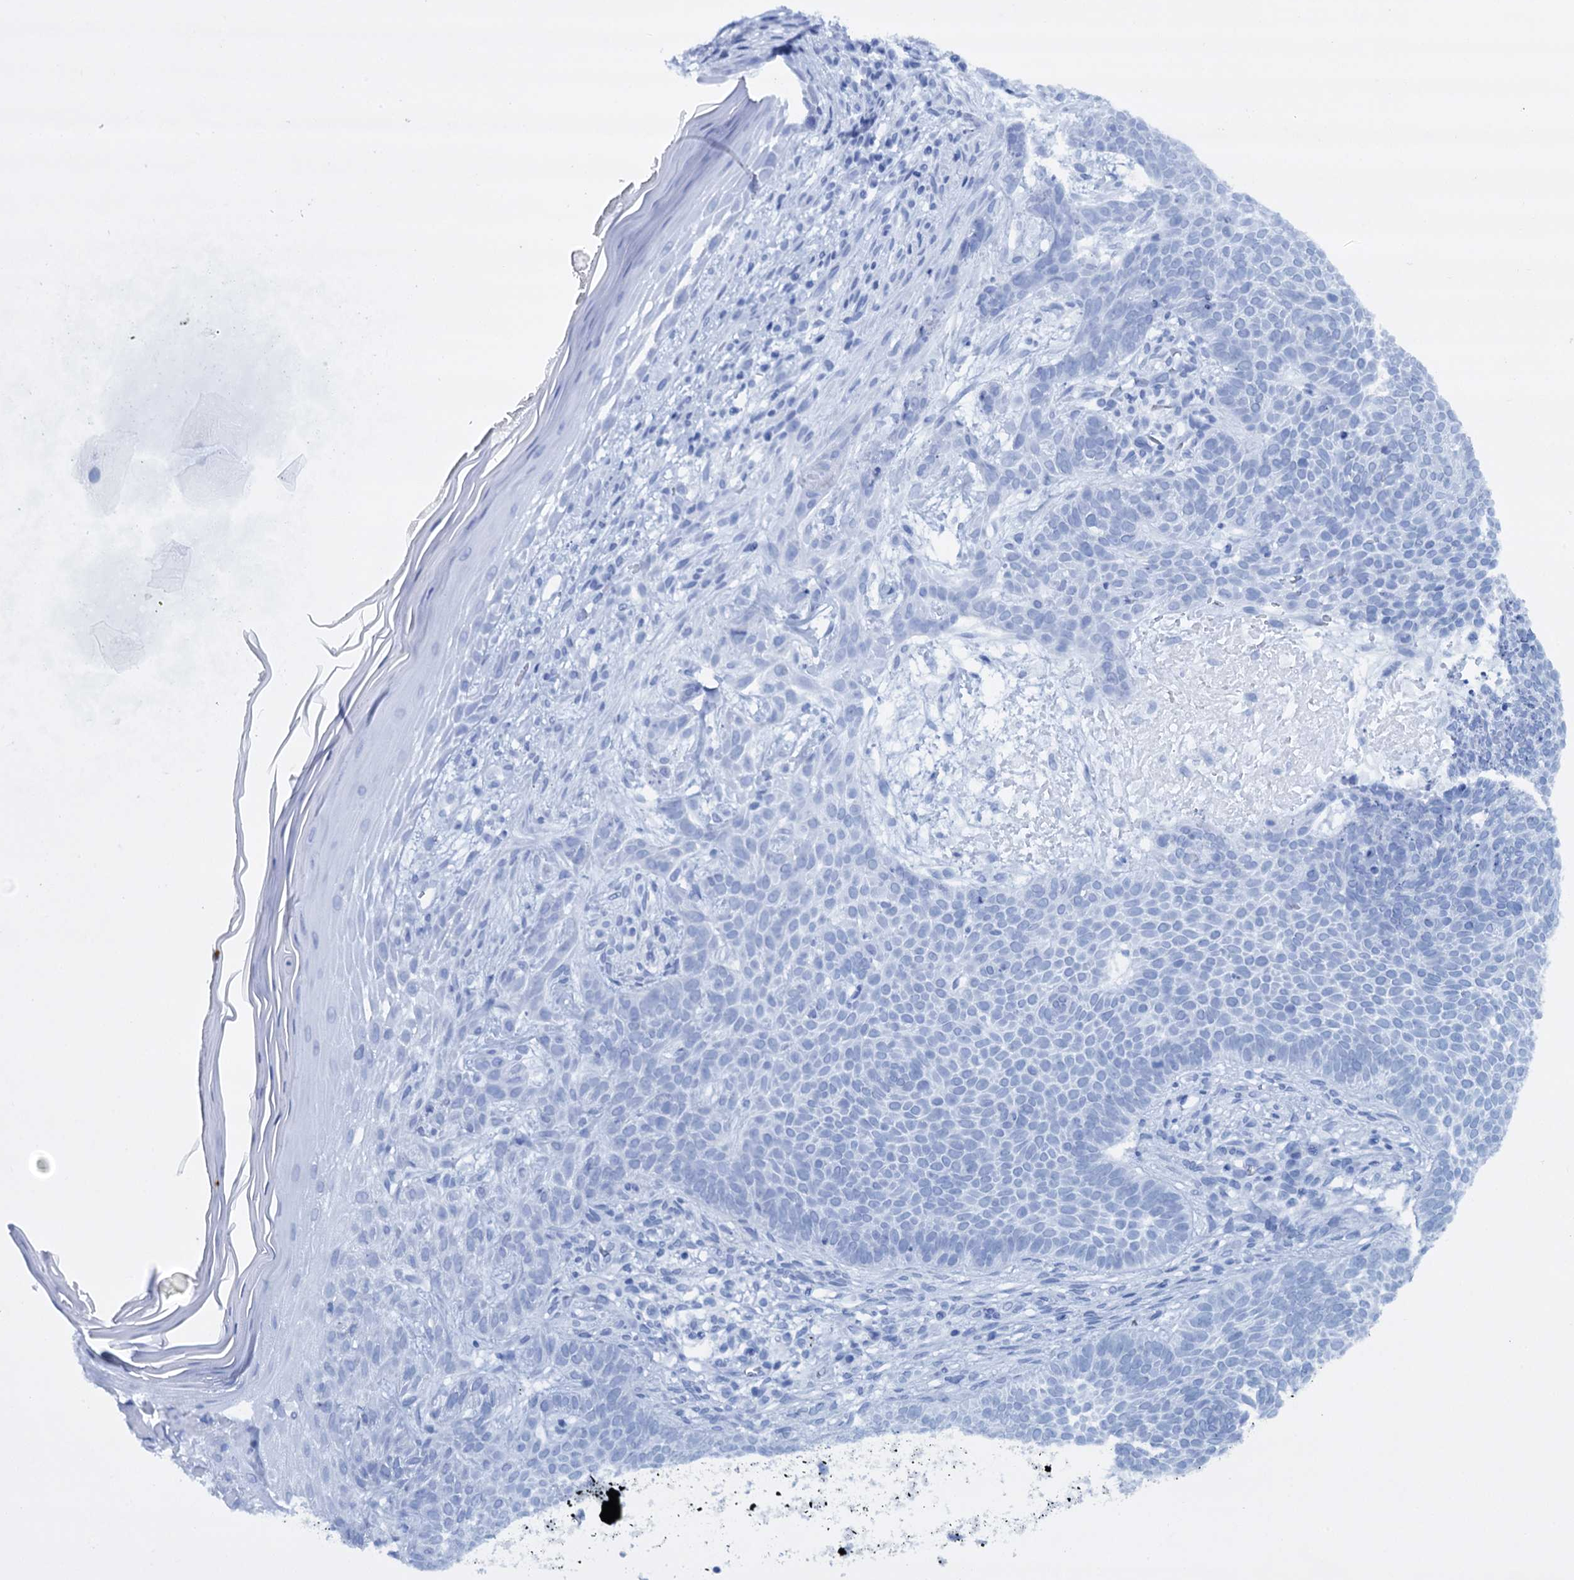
{"staining": {"intensity": "negative", "quantity": "none", "location": "none"}, "tissue": "skin cancer", "cell_type": "Tumor cells", "image_type": "cancer", "snomed": [{"axis": "morphology", "description": "Basal cell carcinoma"}, {"axis": "topography", "description": "Skin"}], "caption": "An immunohistochemistry image of skin cancer is shown. There is no staining in tumor cells of skin cancer. (Brightfield microscopy of DAB immunohistochemistry (IHC) at high magnification).", "gene": "ETFBKMT", "patient": {"sex": "male", "age": 85}}